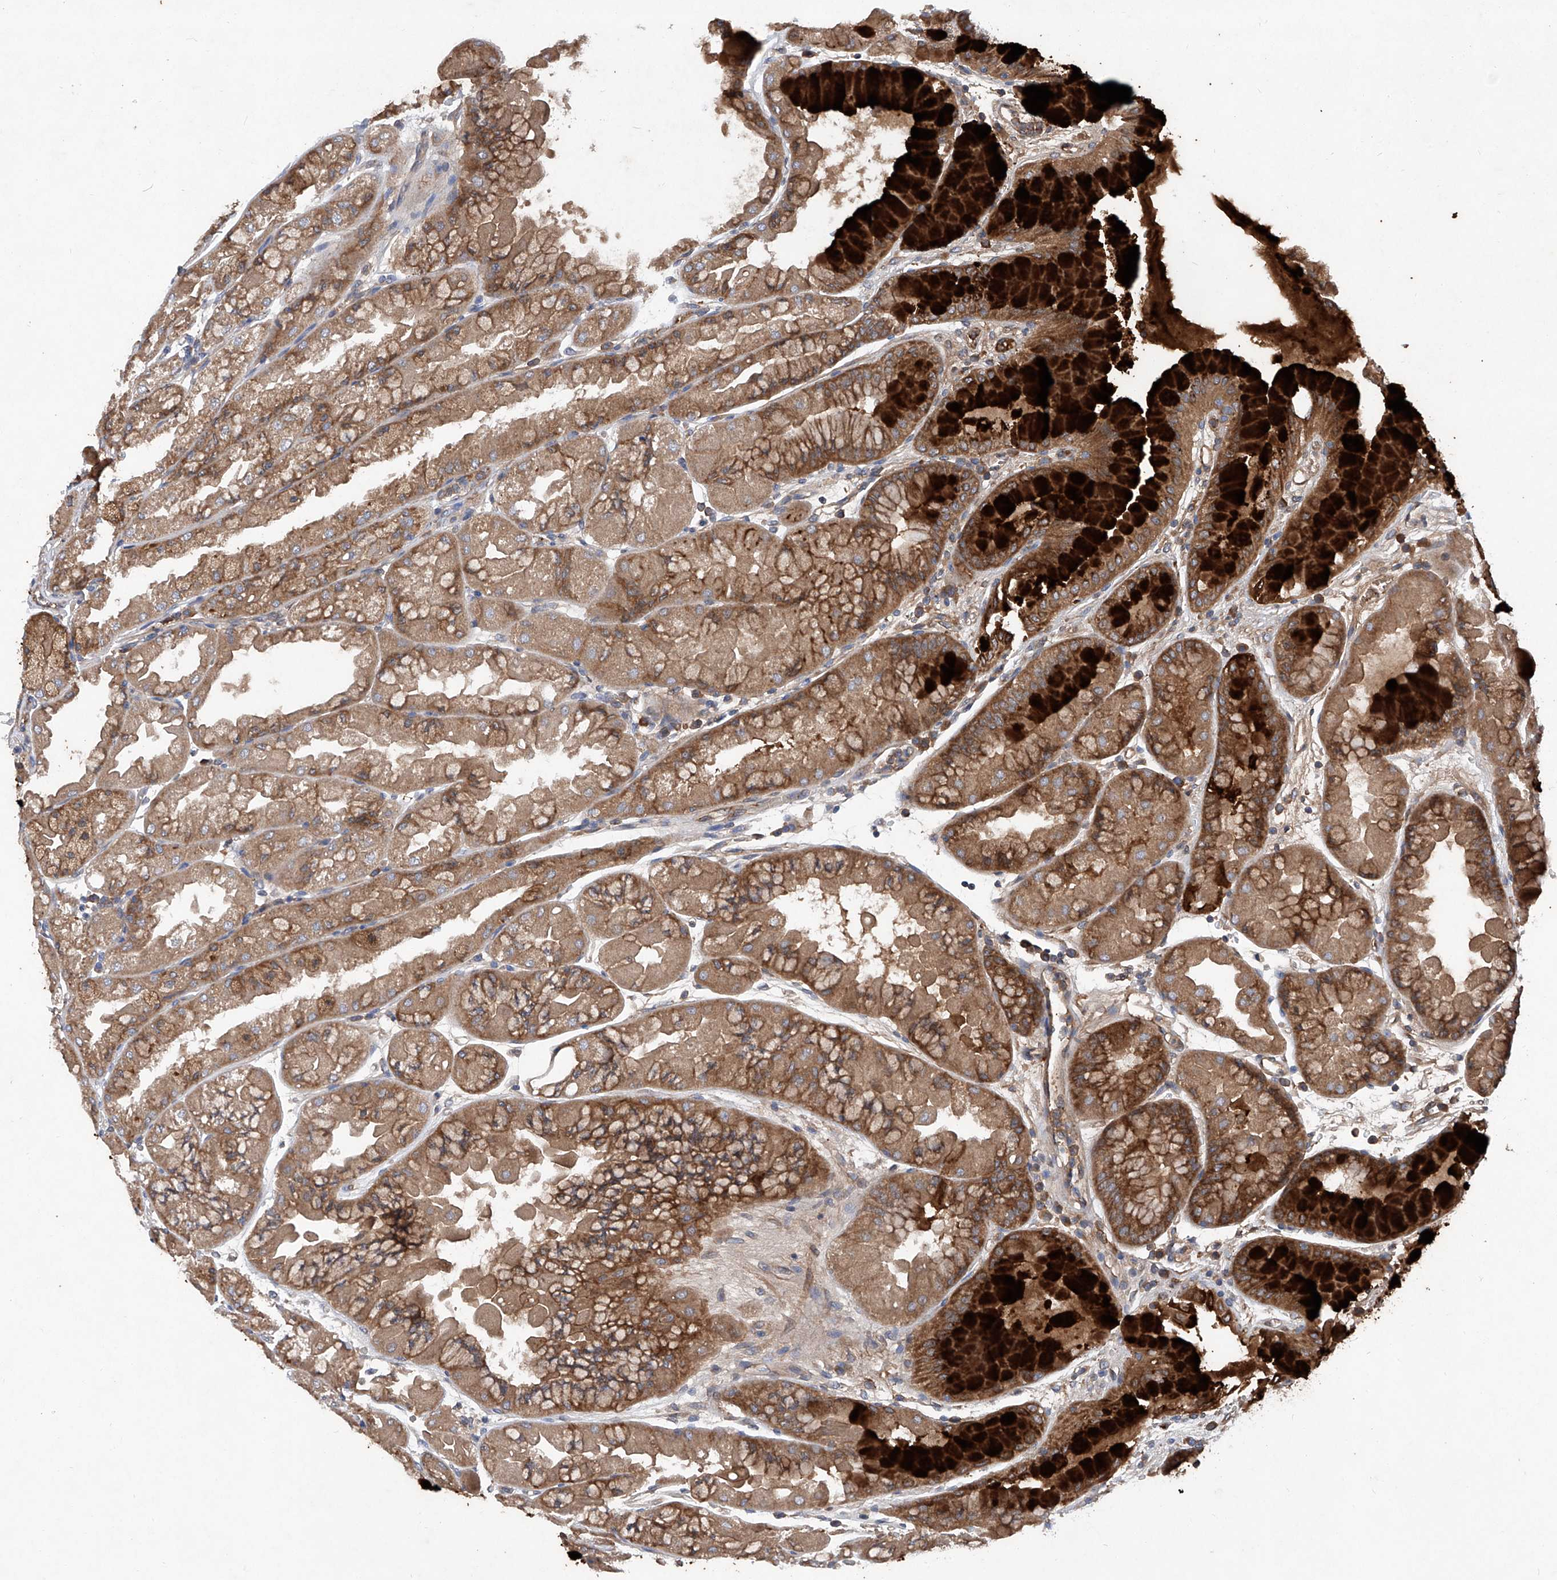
{"staining": {"intensity": "strong", "quantity": ">75%", "location": "cytoplasmic/membranous"}, "tissue": "stomach", "cell_type": "Glandular cells", "image_type": "normal", "snomed": [{"axis": "morphology", "description": "Normal tissue, NOS"}, {"axis": "topography", "description": "Stomach, upper"}], "caption": "IHC of unremarkable human stomach displays high levels of strong cytoplasmic/membranous staining in approximately >75% of glandular cells. (DAB (3,3'-diaminobenzidine) = brown stain, brightfield microscopy at high magnification).", "gene": "ASCC3", "patient": {"sex": "male", "age": 47}}